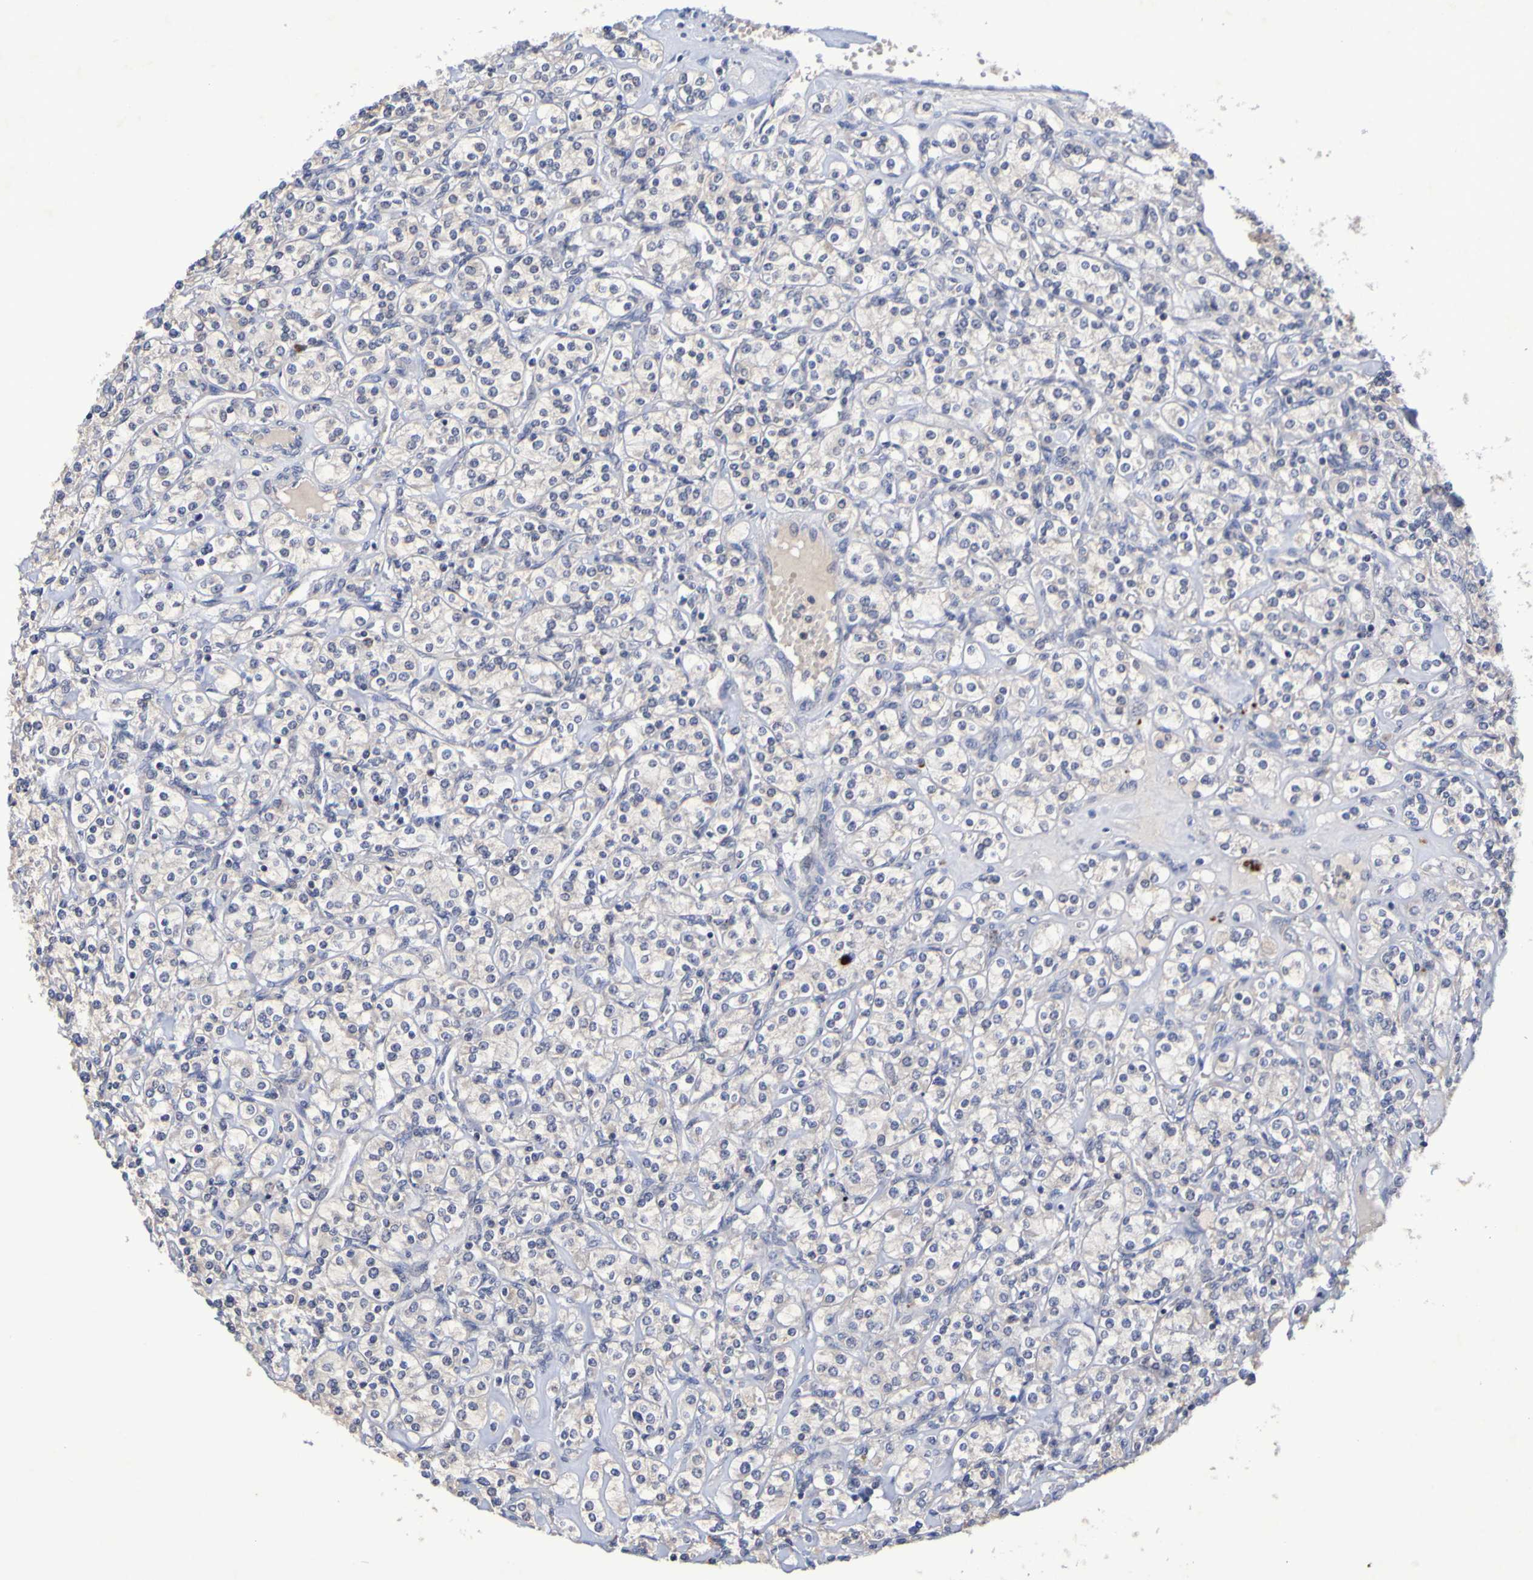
{"staining": {"intensity": "negative", "quantity": "none", "location": "none"}, "tissue": "renal cancer", "cell_type": "Tumor cells", "image_type": "cancer", "snomed": [{"axis": "morphology", "description": "Adenocarcinoma, NOS"}, {"axis": "topography", "description": "Kidney"}], "caption": "Human renal cancer (adenocarcinoma) stained for a protein using IHC reveals no positivity in tumor cells.", "gene": "PTP4A2", "patient": {"sex": "male", "age": 77}}